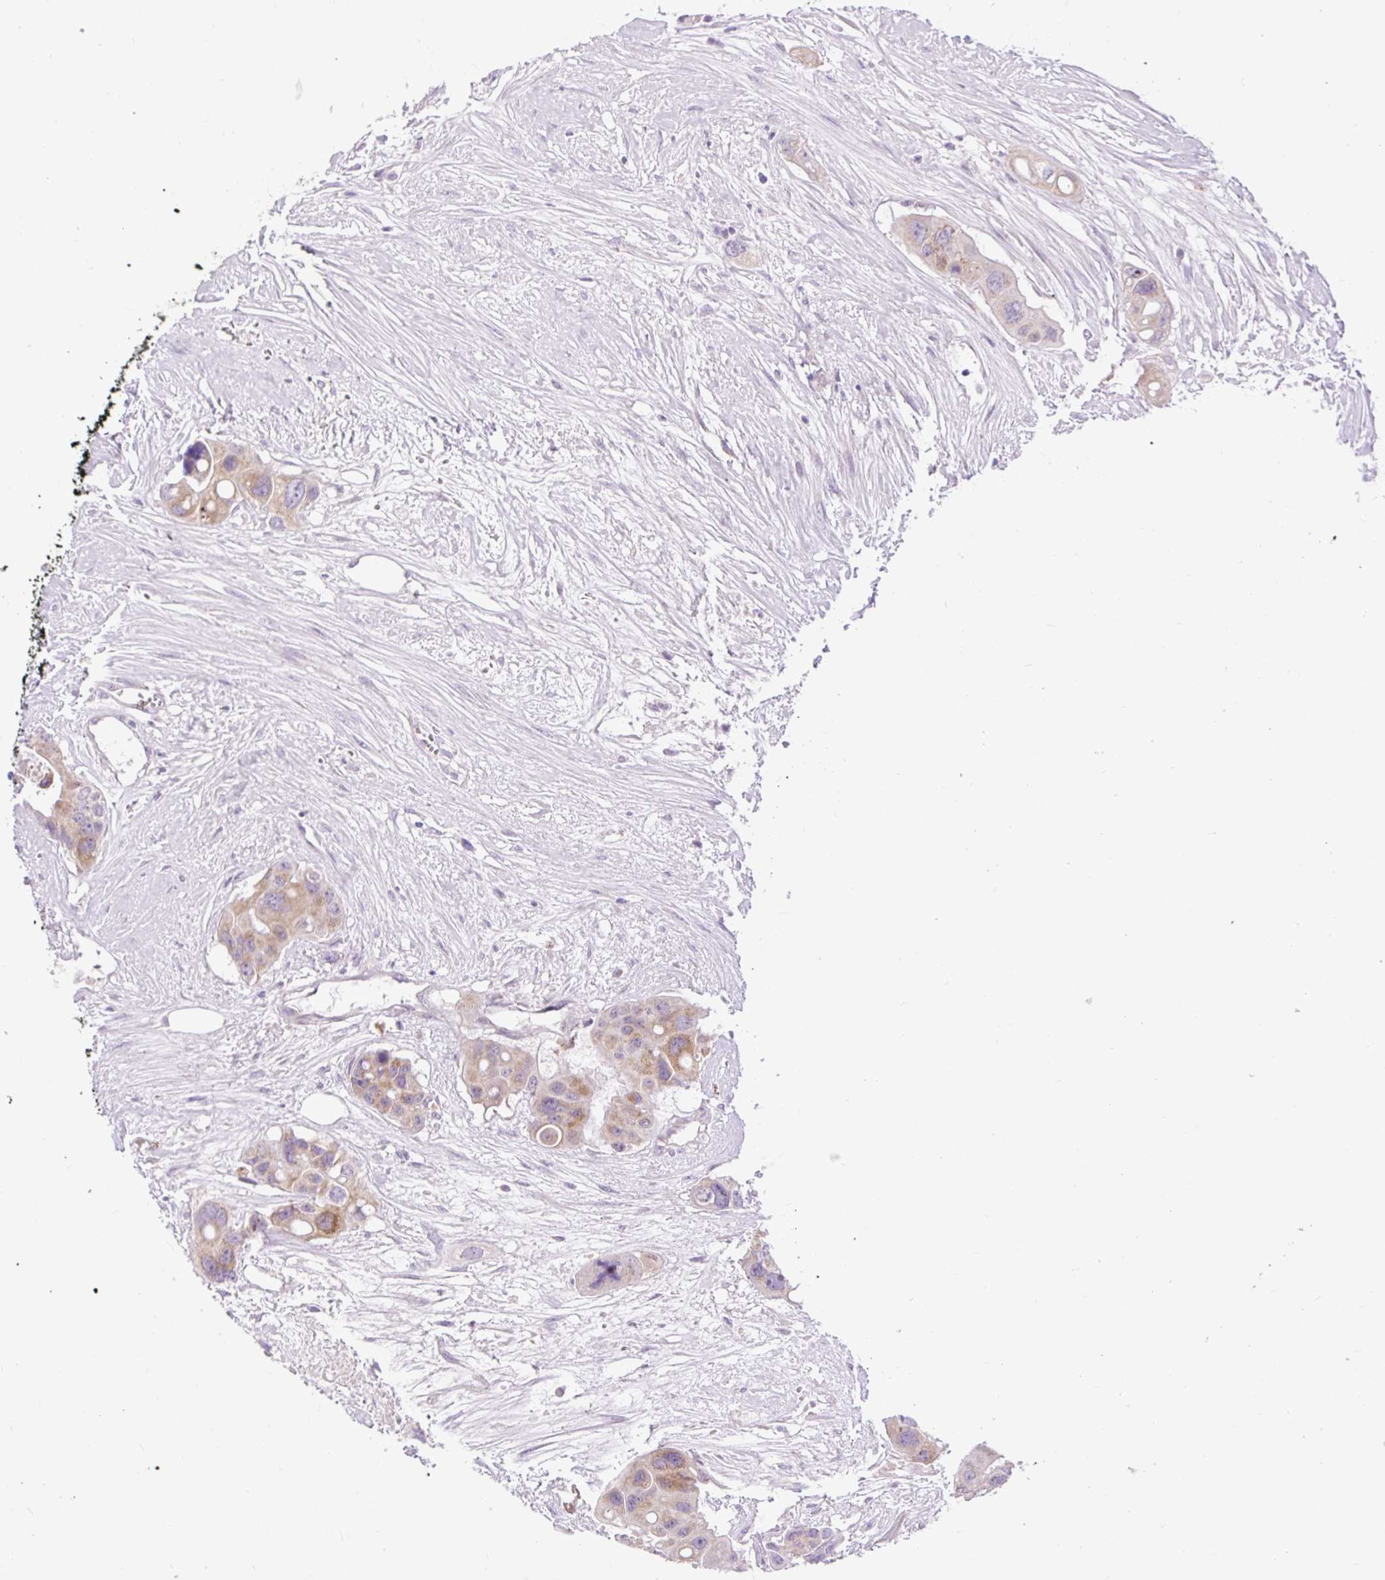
{"staining": {"intensity": "moderate", "quantity": "25%-75%", "location": "cytoplasmic/membranous"}, "tissue": "colorectal cancer", "cell_type": "Tumor cells", "image_type": "cancer", "snomed": [{"axis": "morphology", "description": "Adenocarcinoma, NOS"}, {"axis": "topography", "description": "Colon"}], "caption": "DAB immunohistochemical staining of human adenocarcinoma (colorectal) exhibits moderate cytoplasmic/membranous protein positivity in about 25%-75% of tumor cells. The staining was performed using DAB to visualize the protein expression in brown, while the nuclei were stained in blue with hematoxylin (Magnification: 20x).", "gene": "SYBU", "patient": {"sex": "male", "age": 77}}